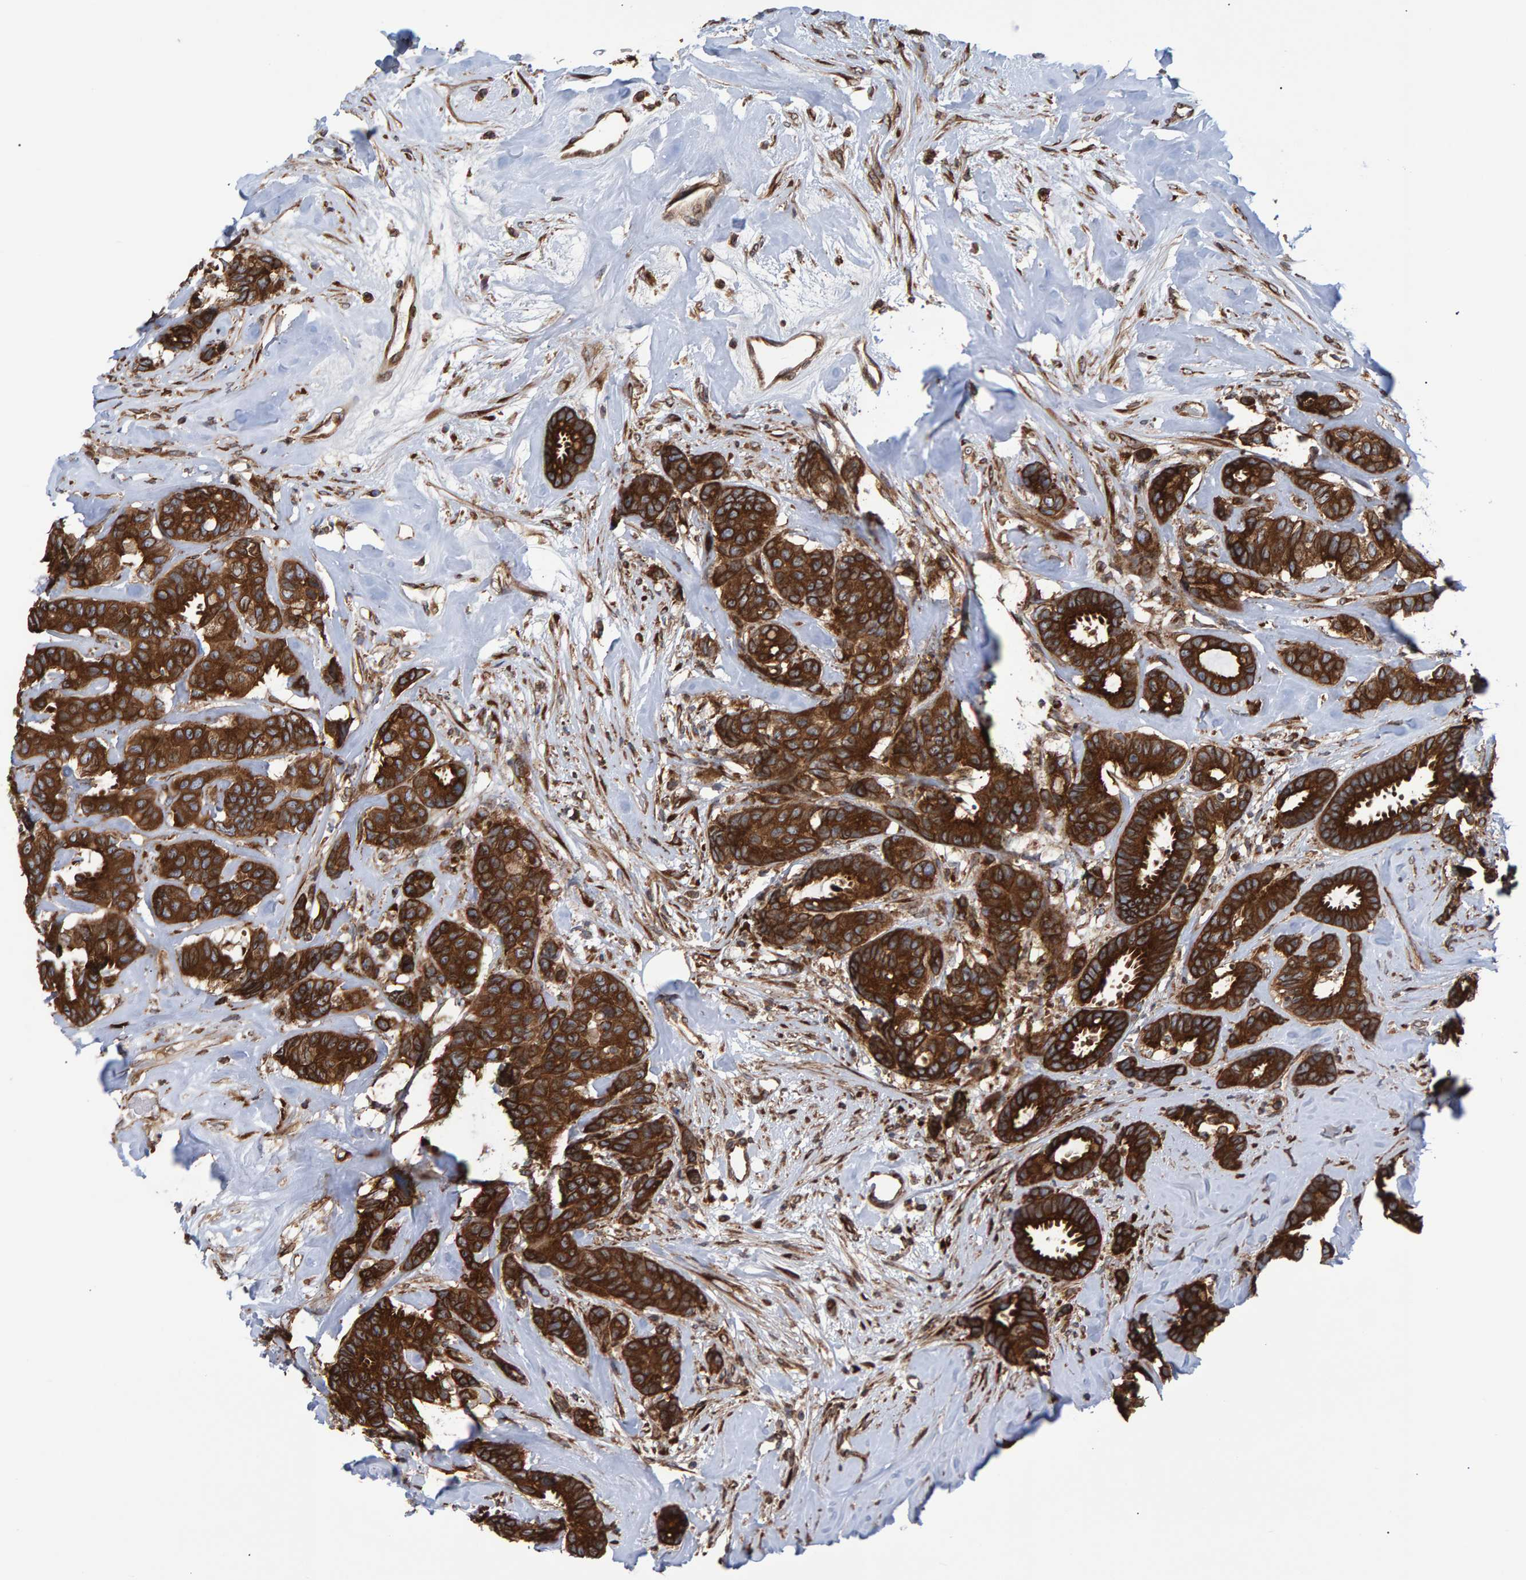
{"staining": {"intensity": "strong", "quantity": ">75%", "location": "cytoplasmic/membranous"}, "tissue": "breast cancer", "cell_type": "Tumor cells", "image_type": "cancer", "snomed": [{"axis": "morphology", "description": "Duct carcinoma"}, {"axis": "topography", "description": "Breast"}], "caption": "An IHC histopathology image of neoplastic tissue is shown. Protein staining in brown labels strong cytoplasmic/membranous positivity in intraductal carcinoma (breast) within tumor cells.", "gene": "FAM117A", "patient": {"sex": "female", "age": 87}}